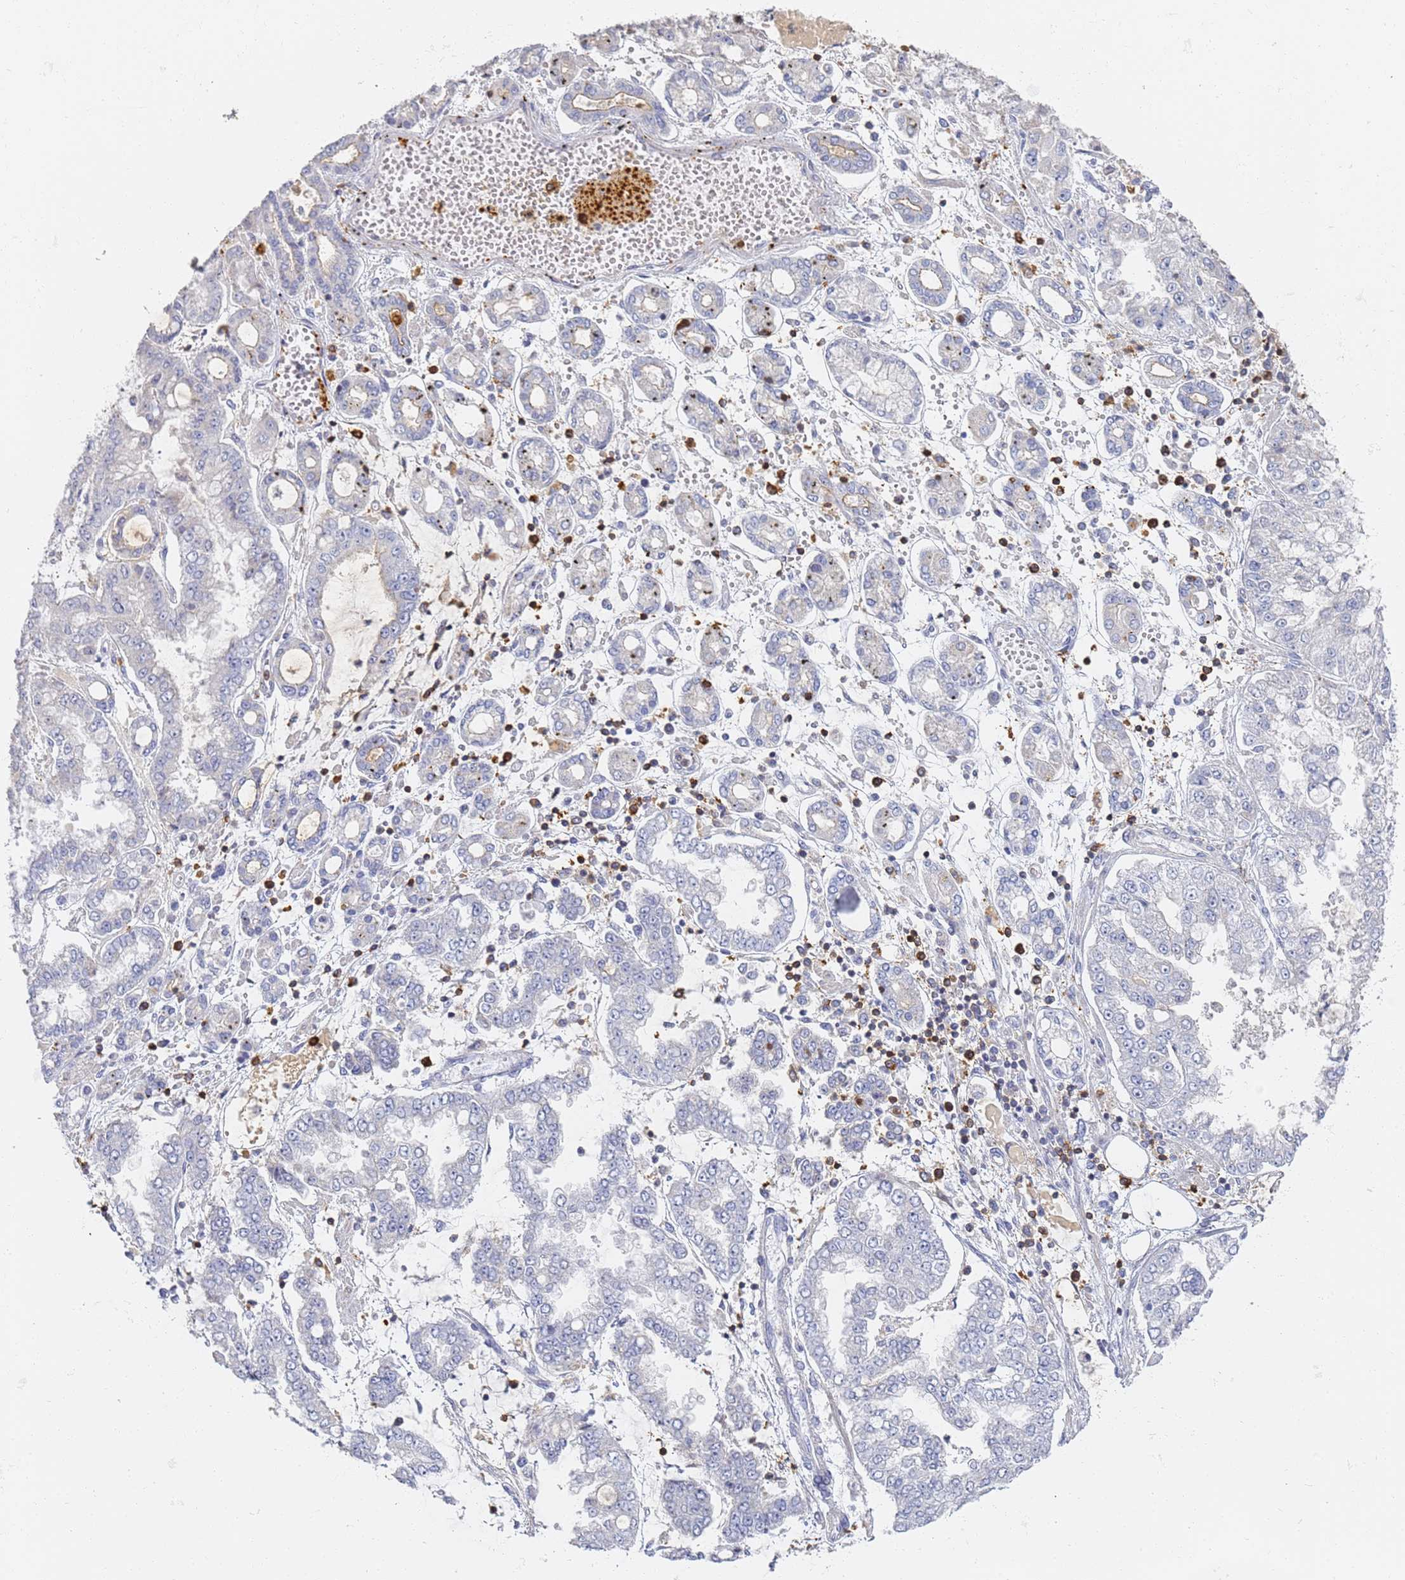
{"staining": {"intensity": "negative", "quantity": "none", "location": "none"}, "tissue": "stomach cancer", "cell_type": "Tumor cells", "image_type": "cancer", "snomed": [{"axis": "morphology", "description": "Adenocarcinoma, NOS"}, {"axis": "topography", "description": "Stomach"}], "caption": "High magnification brightfield microscopy of stomach adenocarcinoma stained with DAB (brown) and counterstained with hematoxylin (blue): tumor cells show no significant positivity. (DAB (3,3'-diaminobenzidine) IHC, high magnification).", "gene": "BIN2", "patient": {"sex": "male", "age": 76}}